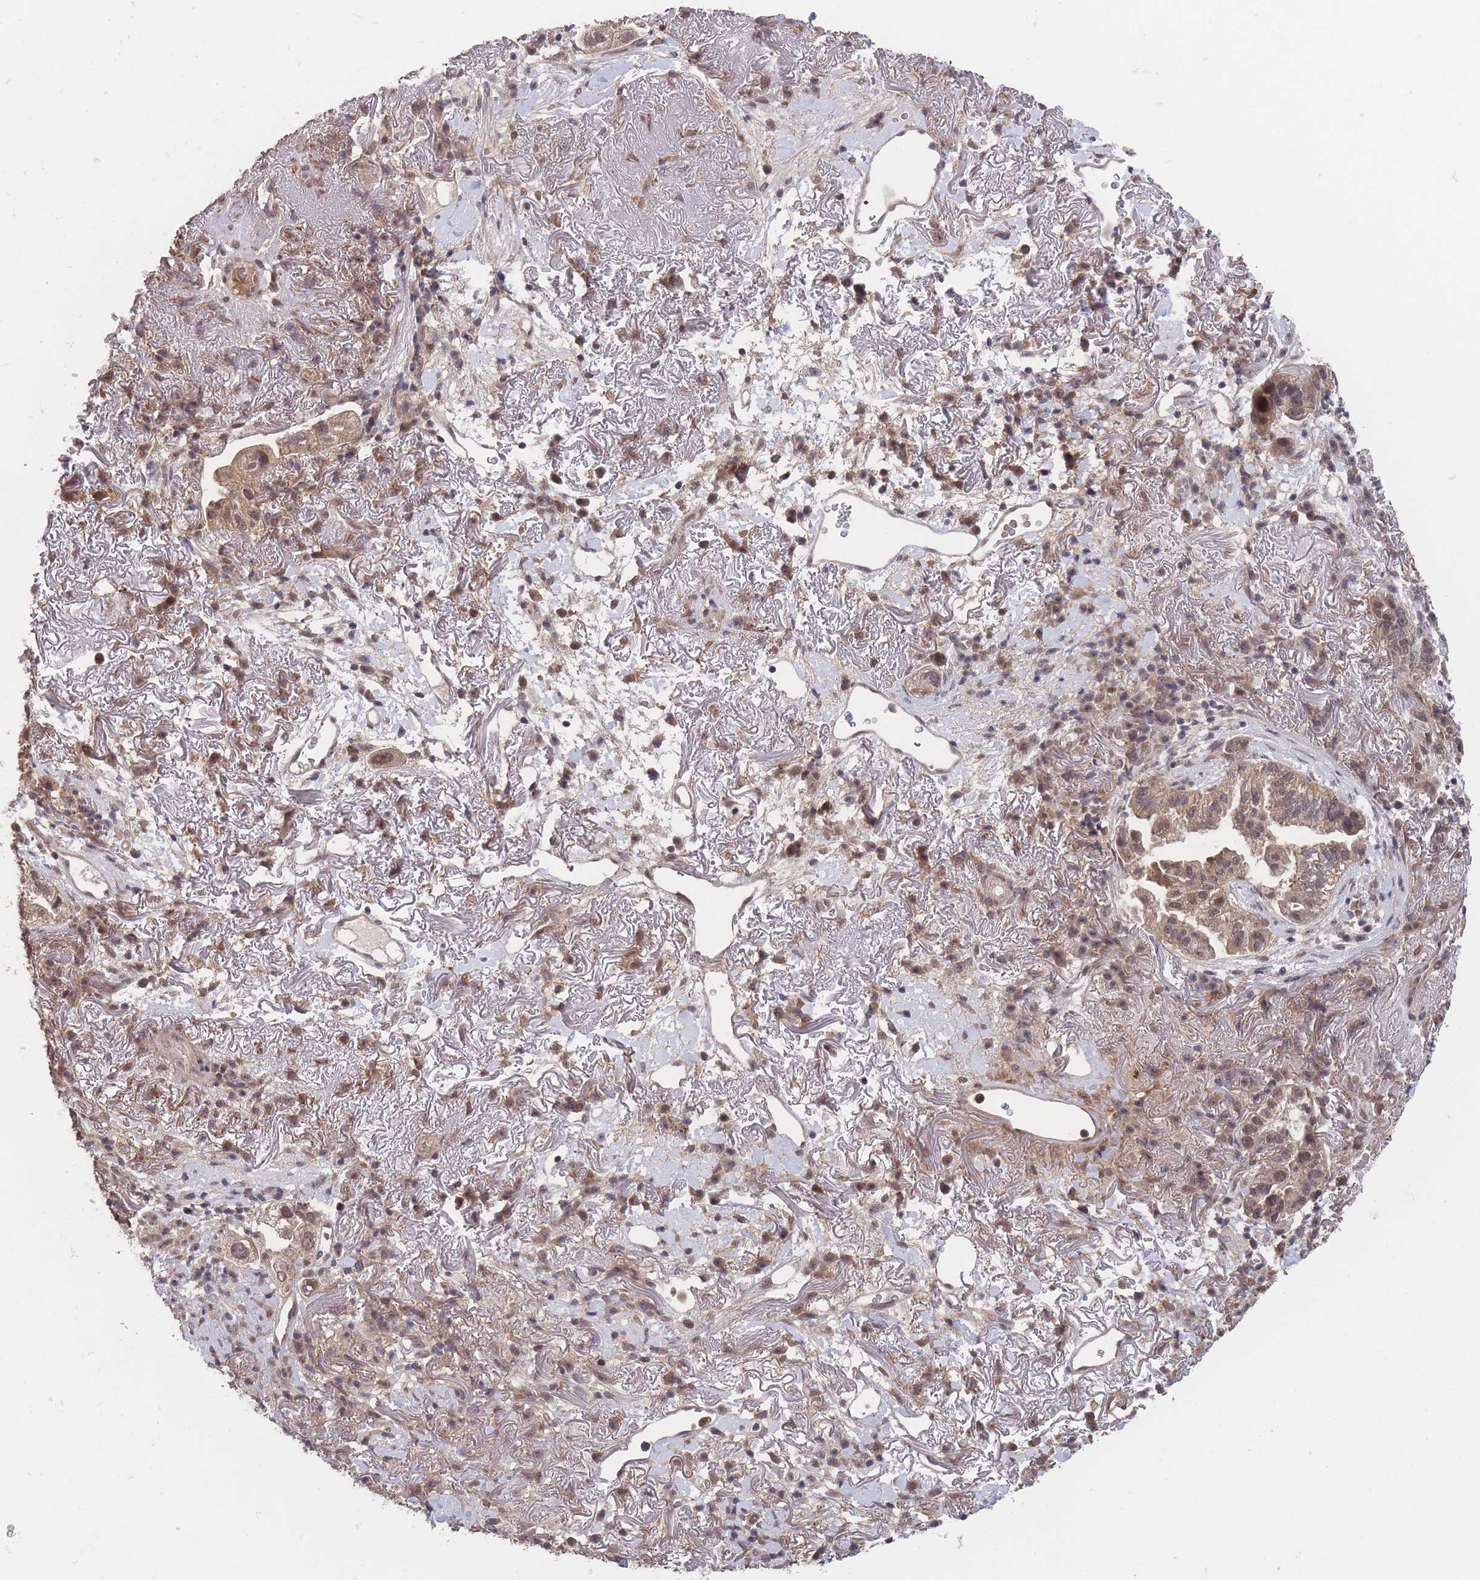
{"staining": {"intensity": "moderate", "quantity": ">75%", "location": "cytoplasmic/membranous,nuclear"}, "tissue": "lung cancer", "cell_type": "Tumor cells", "image_type": "cancer", "snomed": [{"axis": "morphology", "description": "Adenocarcinoma, NOS"}, {"axis": "topography", "description": "Lung"}], "caption": "IHC (DAB) staining of human lung cancer reveals moderate cytoplasmic/membranous and nuclear protein expression in approximately >75% of tumor cells. (DAB = brown stain, brightfield microscopy at high magnification).", "gene": "SF3B1", "patient": {"sex": "female", "age": 69}}